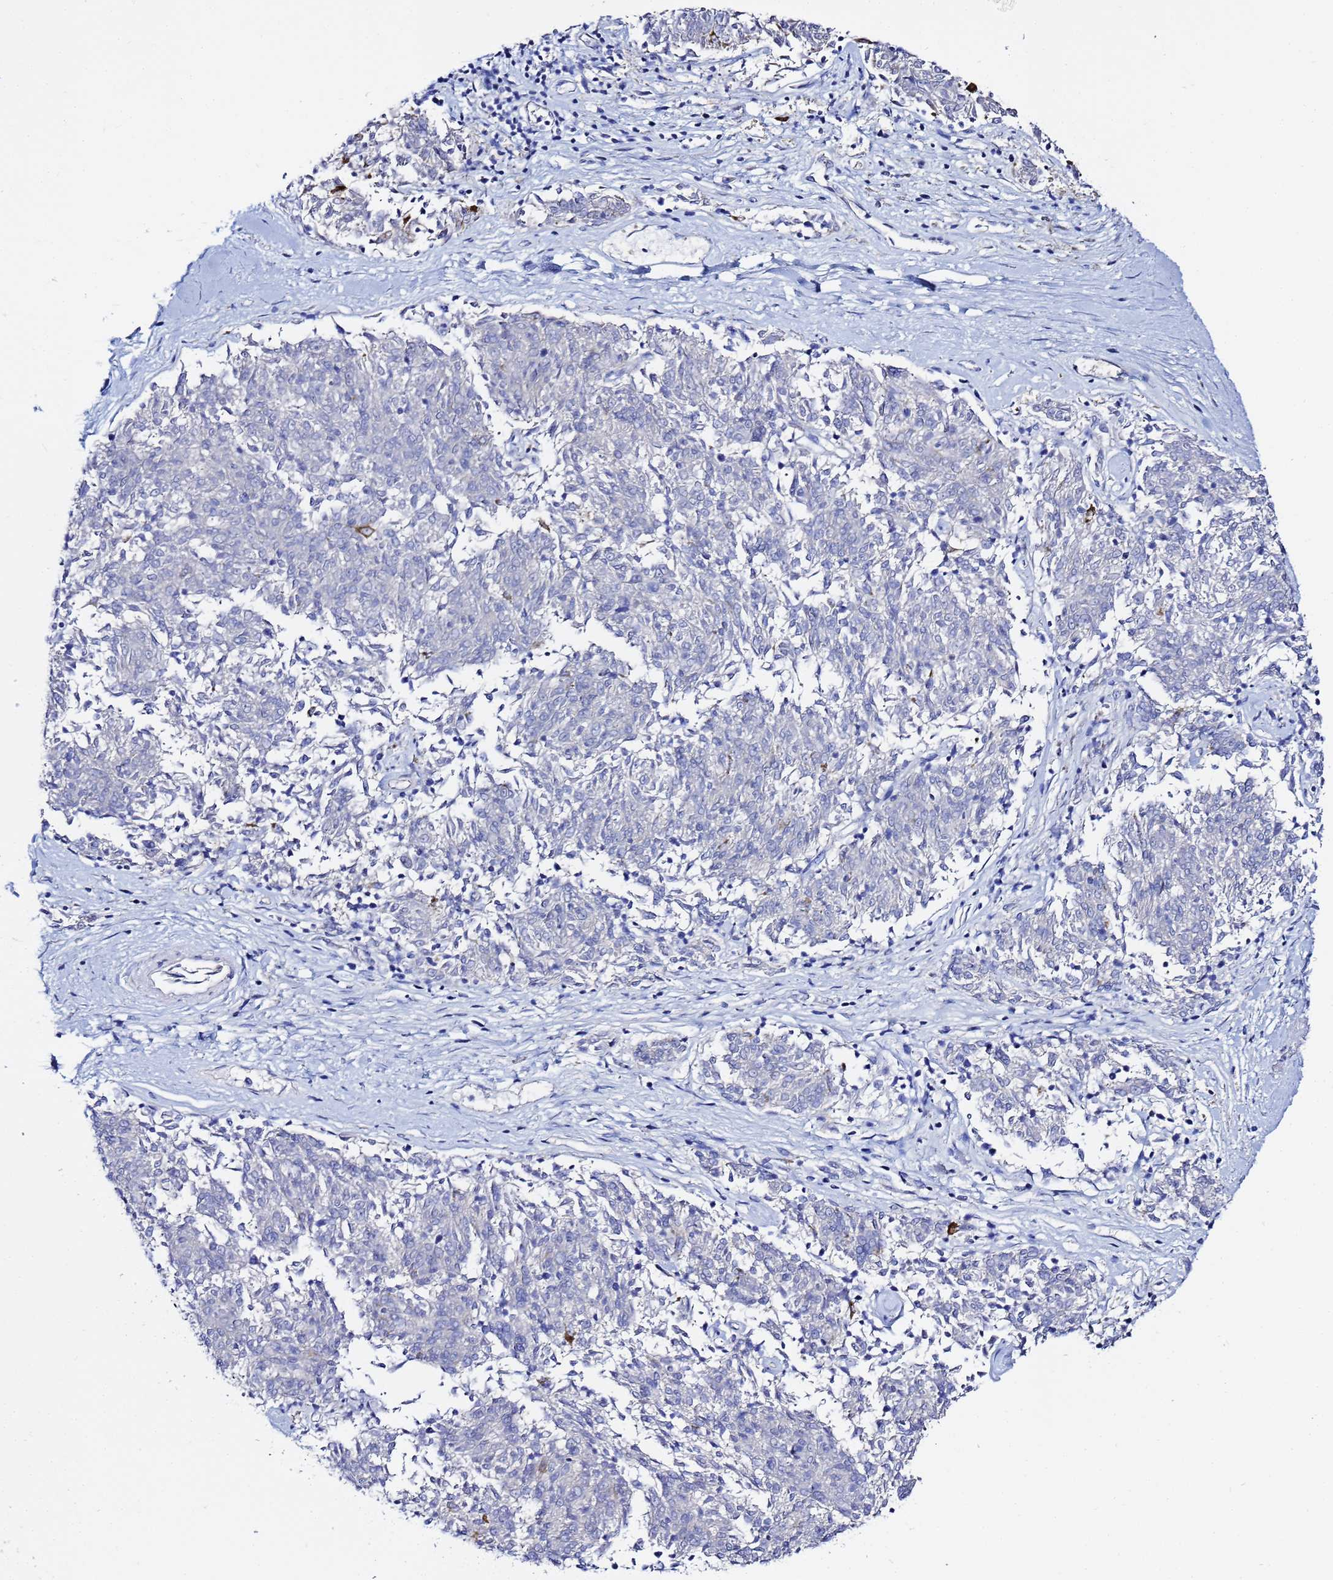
{"staining": {"intensity": "negative", "quantity": "none", "location": "none"}, "tissue": "melanoma", "cell_type": "Tumor cells", "image_type": "cancer", "snomed": [{"axis": "morphology", "description": "Malignant melanoma, NOS"}, {"axis": "topography", "description": "Skin"}], "caption": "The IHC image has no significant expression in tumor cells of melanoma tissue.", "gene": "LENG1", "patient": {"sex": "female", "age": 72}}